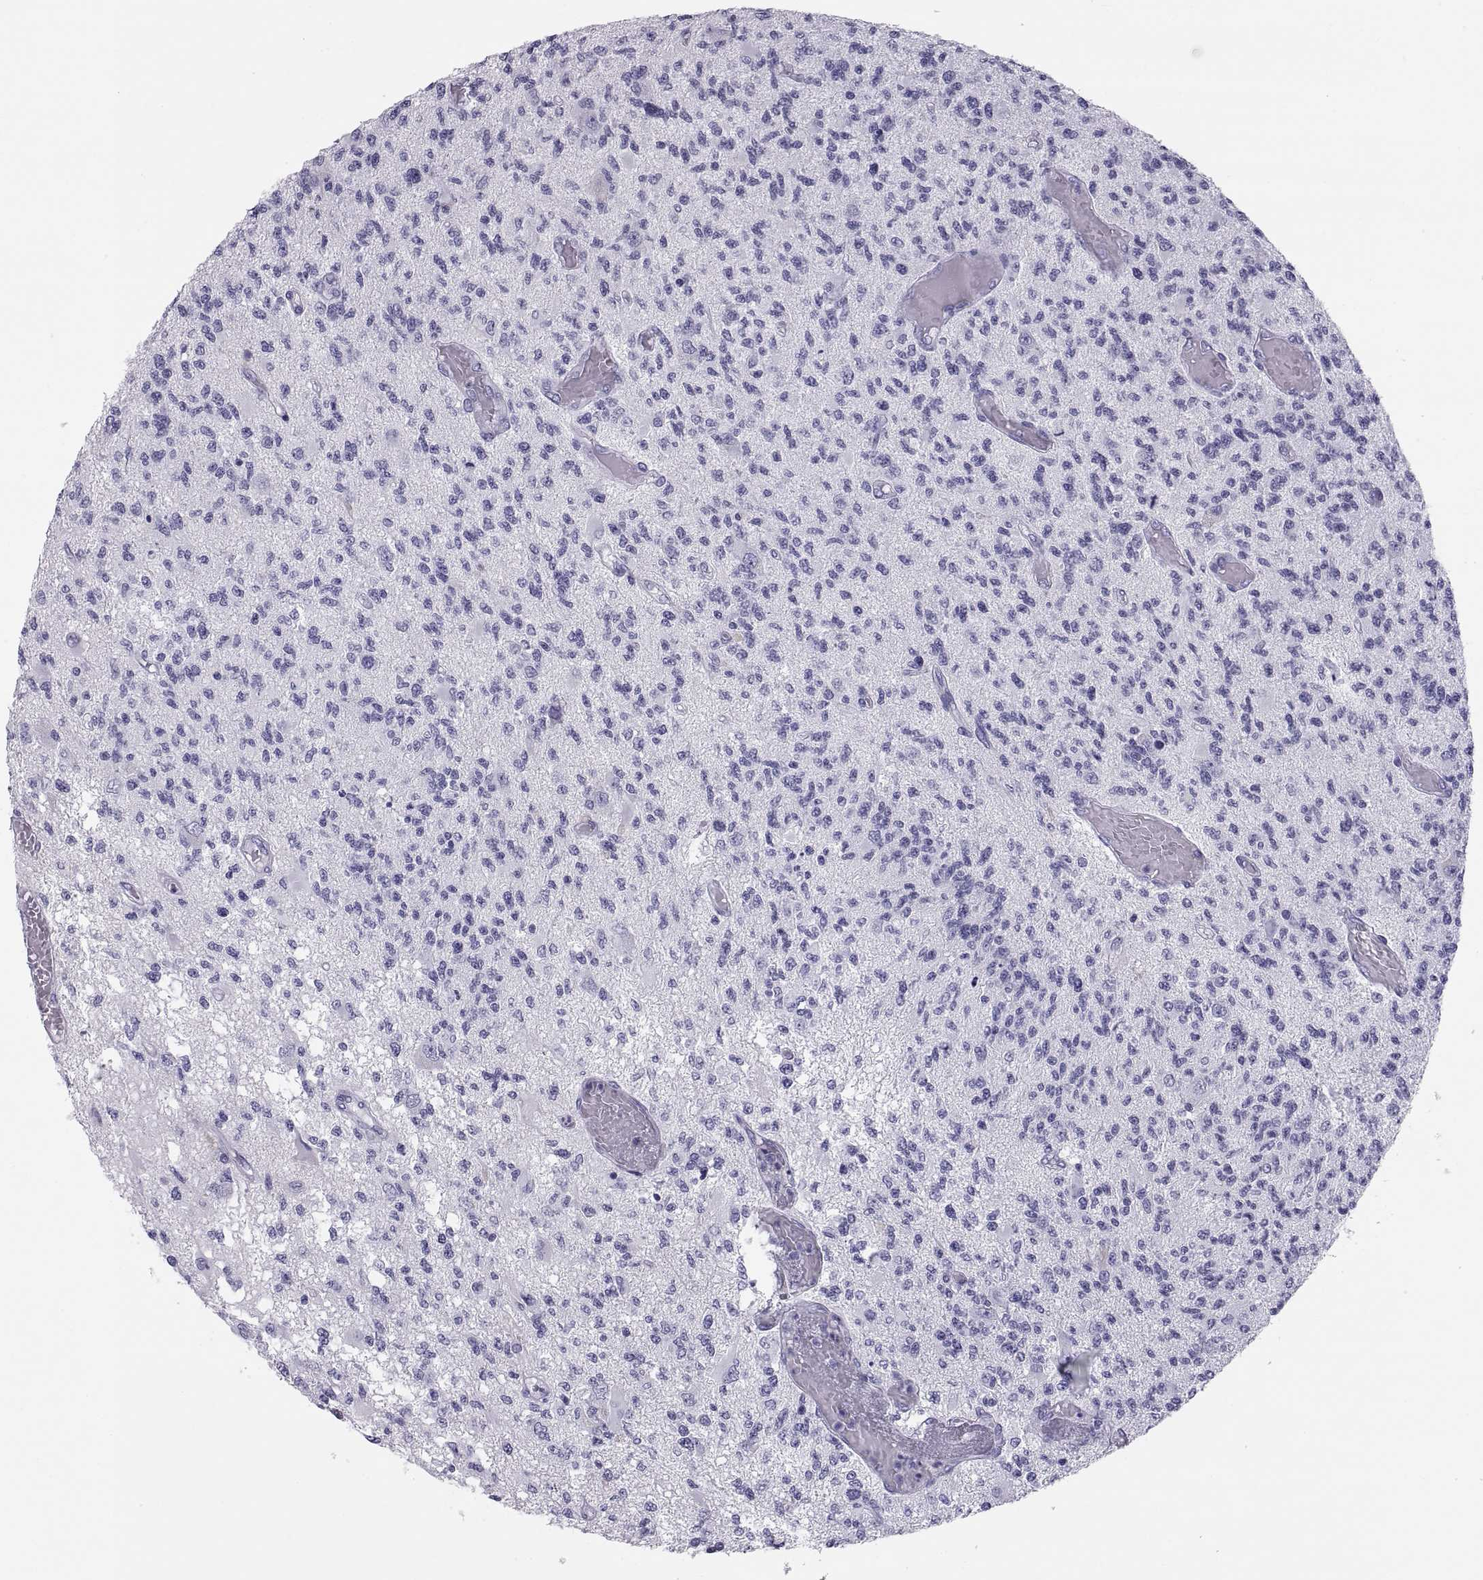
{"staining": {"intensity": "negative", "quantity": "none", "location": "none"}, "tissue": "glioma", "cell_type": "Tumor cells", "image_type": "cancer", "snomed": [{"axis": "morphology", "description": "Glioma, malignant, High grade"}, {"axis": "topography", "description": "Brain"}], "caption": "Tumor cells show no significant expression in high-grade glioma (malignant).", "gene": "PAX2", "patient": {"sex": "female", "age": 63}}